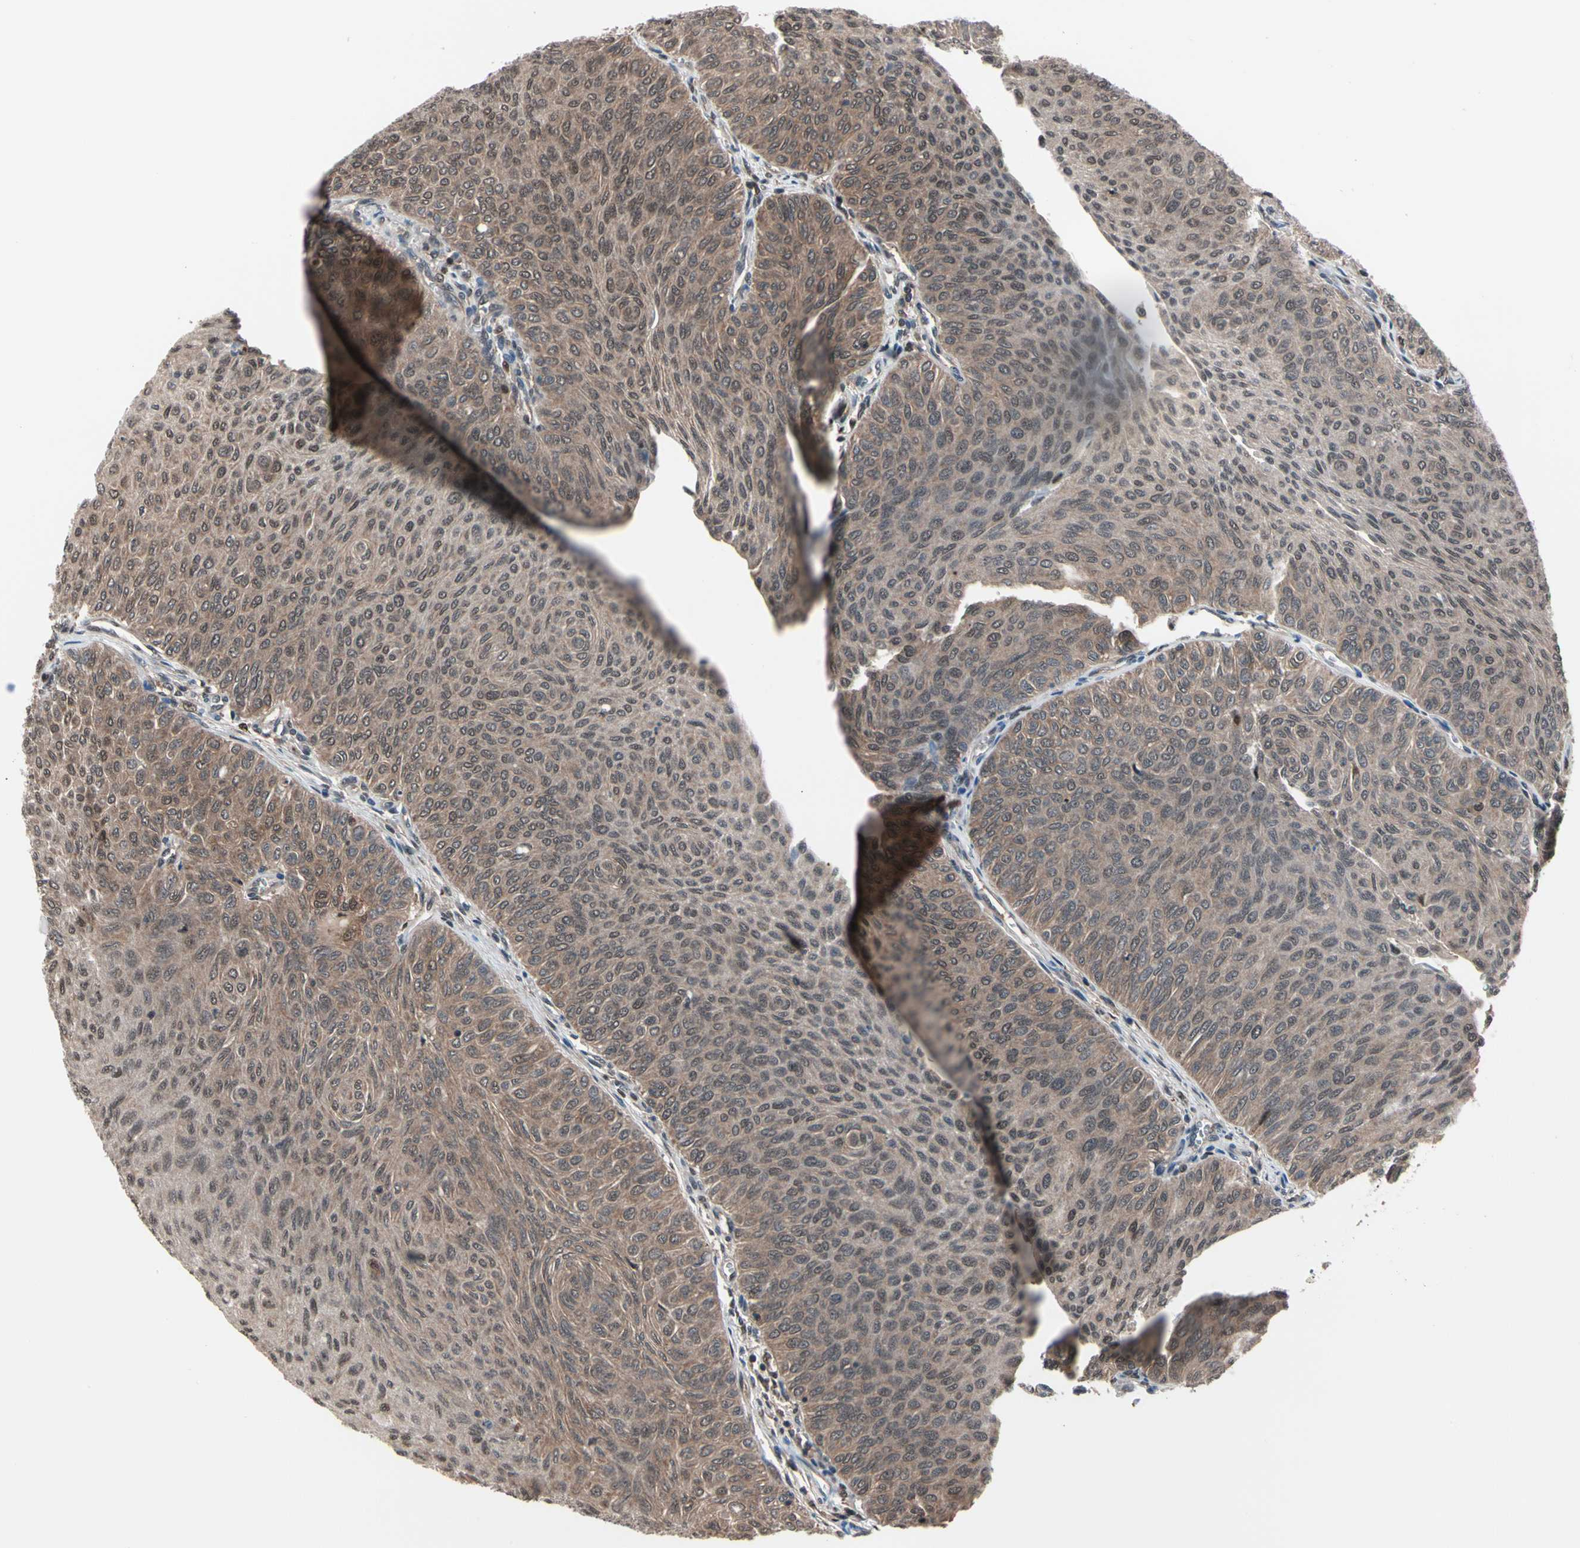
{"staining": {"intensity": "weak", "quantity": ">75%", "location": "cytoplasmic/membranous,nuclear"}, "tissue": "urothelial cancer", "cell_type": "Tumor cells", "image_type": "cancer", "snomed": [{"axis": "morphology", "description": "Urothelial carcinoma, Low grade"}, {"axis": "topography", "description": "Urinary bladder"}], "caption": "This is an image of immunohistochemistry (IHC) staining of urothelial cancer, which shows weak staining in the cytoplasmic/membranous and nuclear of tumor cells.", "gene": "PSMA2", "patient": {"sex": "male", "age": 78}}